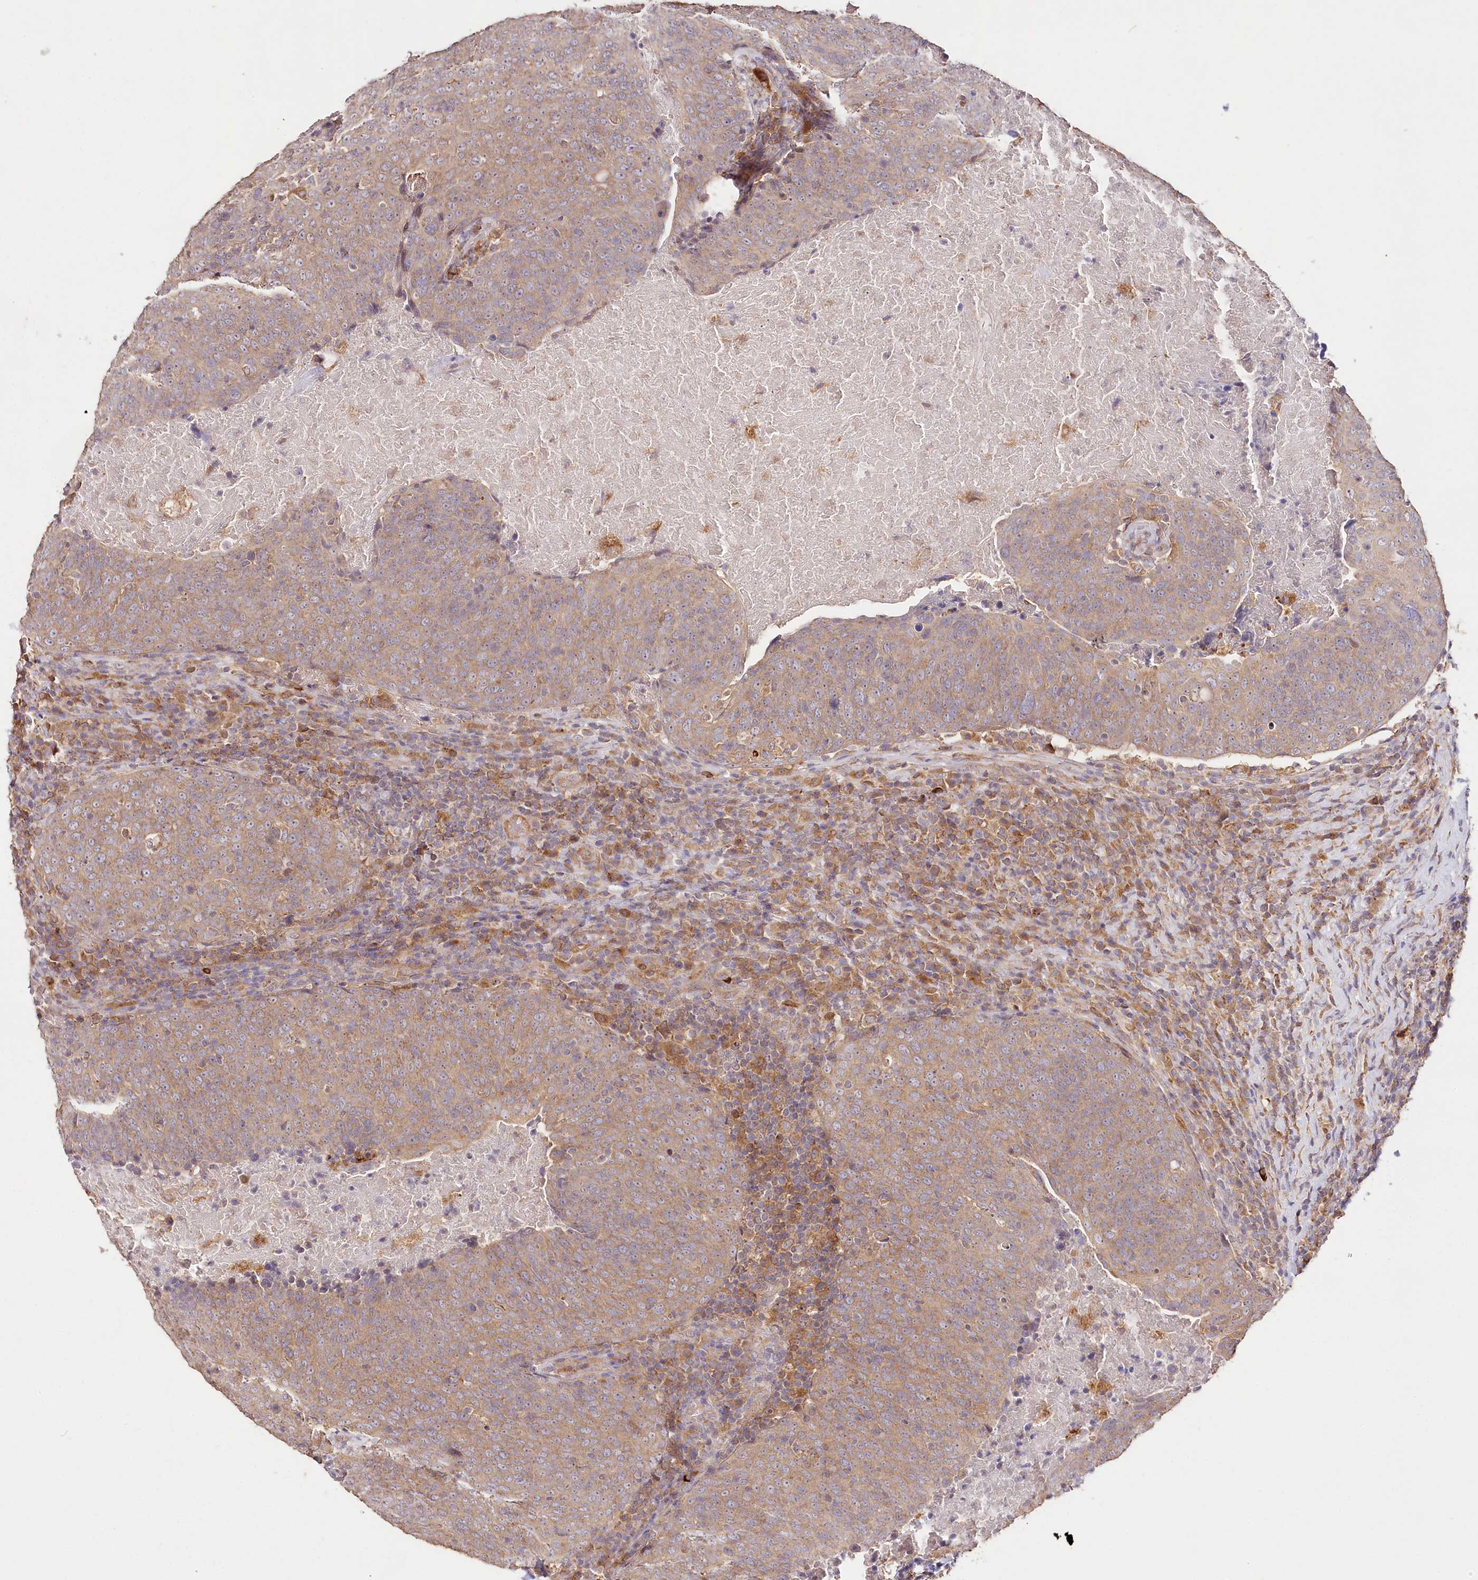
{"staining": {"intensity": "moderate", "quantity": ">75%", "location": "cytoplasmic/membranous"}, "tissue": "head and neck cancer", "cell_type": "Tumor cells", "image_type": "cancer", "snomed": [{"axis": "morphology", "description": "Squamous cell carcinoma, NOS"}, {"axis": "morphology", "description": "Squamous cell carcinoma, metastatic, NOS"}, {"axis": "topography", "description": "Lymph node"}, {"axis": "topography", "description": "Head-Neck"}], "caption": "Head and neck metastatic squamous cell carcinoma tissue exhibits moderate cytoplasmic/membranous expression in approximately >75% of tumor cells", "gene": "DMXL1", "patient": {"sex": "male", "age": 62}}